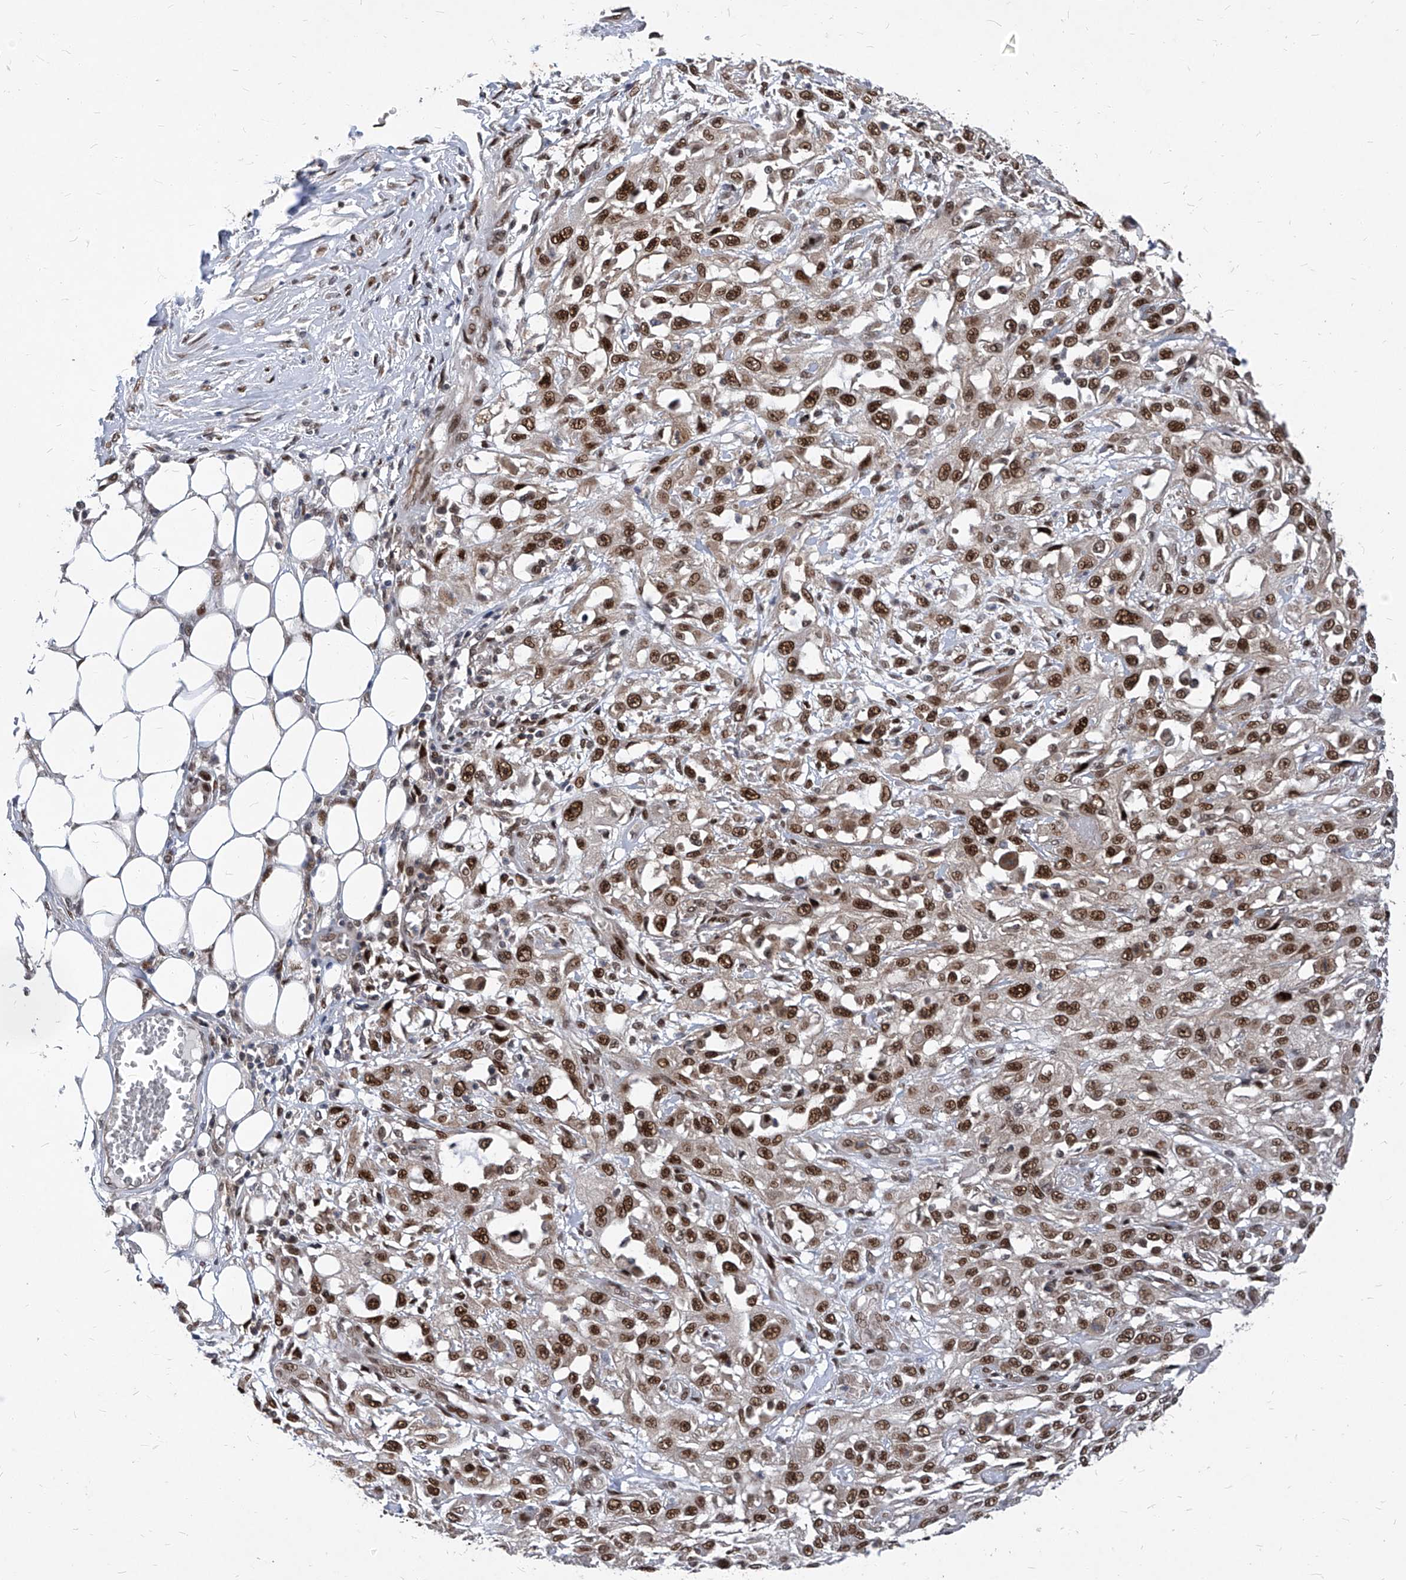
{"staining": {"intensity": "strong", "quantity": ">75%", "location": "nuclear"}, "tissue": "skin cancer", "cell_type": "Tumor cells", "image_type": "cancer", "snomed": [{"axis": "morphology", "description": "Squamous cell carcinoma, NOS"}, {"axis": "morphology", "description": "Squamous cell carcinoma, metastatic, NOS"}, {"axis": "topography", "description": "Skin"}, {"axis": "topography", "description": "Lymph node"}], "caption": "About >75% of tumor cells in squamous cell carcinoma (skin) show strong nuclear protein positivity as visualized by brown immunohistochemical staining.", "gene": "KPNB1", "patient": {"sex": "male", "age": 75}}